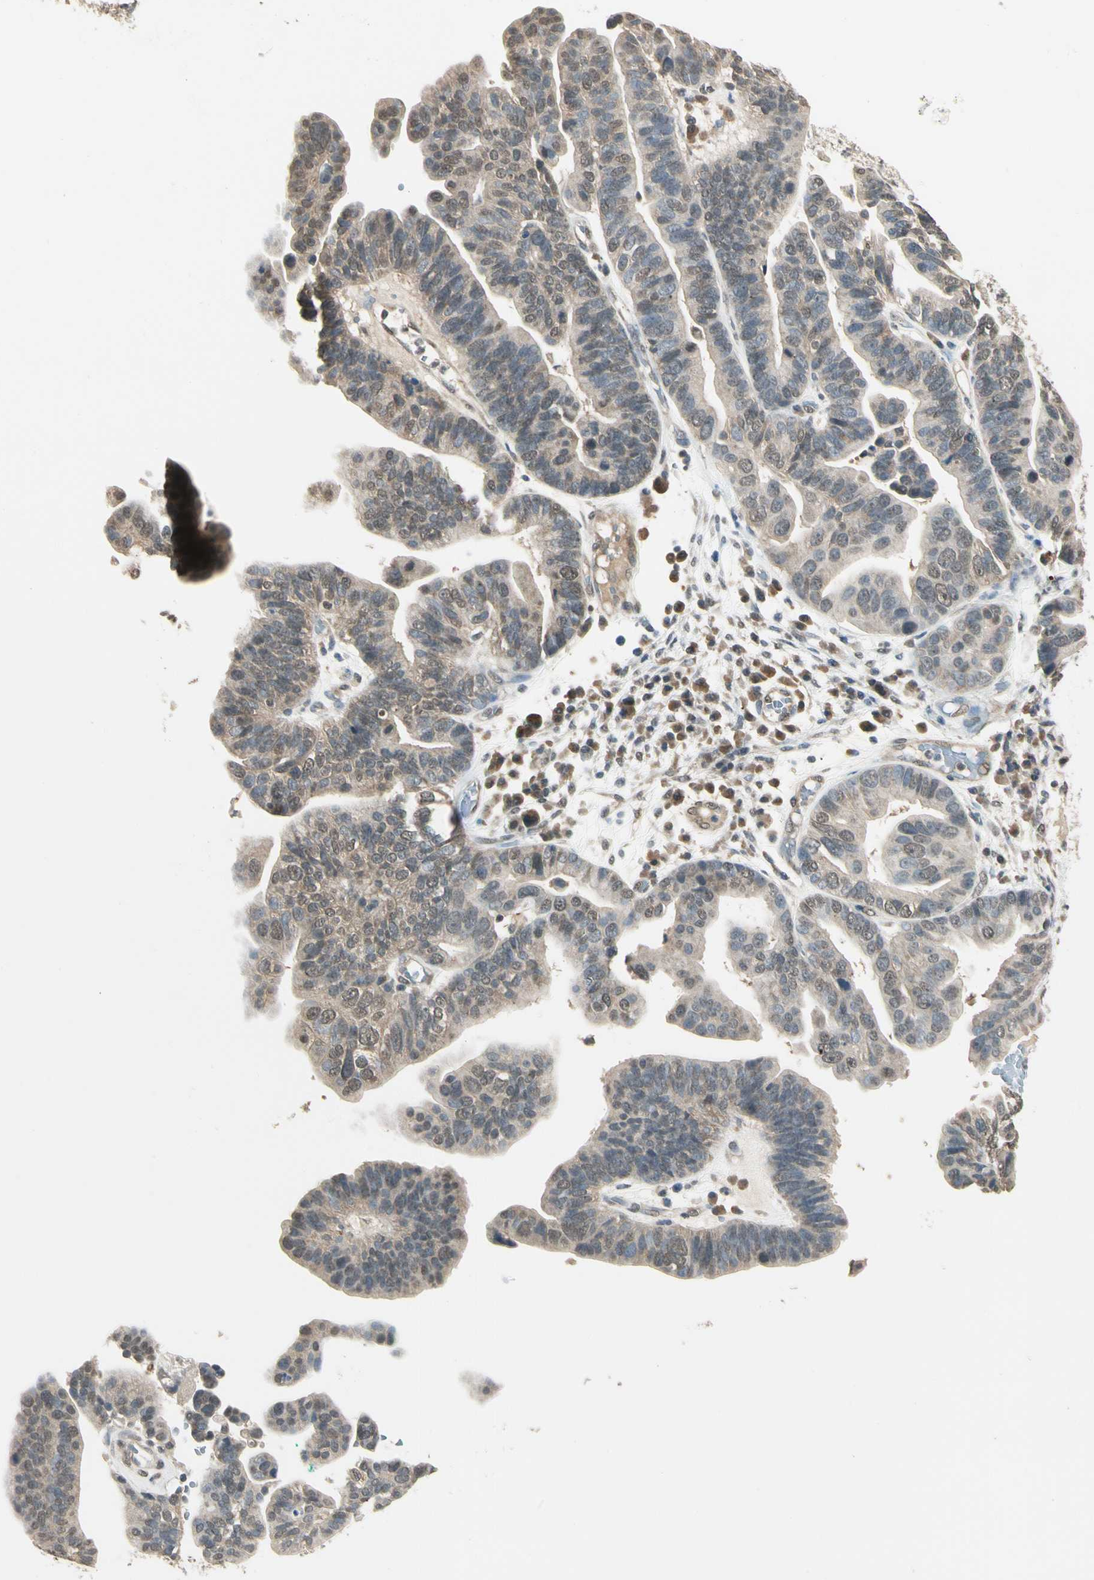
{"staining": {"intensity": "weak", "quantity": "25%-75%", "location": "cytoplasmic/membranous,nuclear"}, "tissue": "ovarian cancer", "cell_type": "Tumor cells", "image_type": "cancer", "snomed": [{"axis": "morphology", "description": "Cystadenocarcinoma, serous, NOS"}, {"axis": "topography", "description": "Ovary"}], "caption": "Tumor cells display weak cytoplasmic/membranous and nuclear positivity in approximately 25%-75% of cells in ovarian cancer.", "gene": "SGCA", "patient": {"sex": "female", "age": 56}}